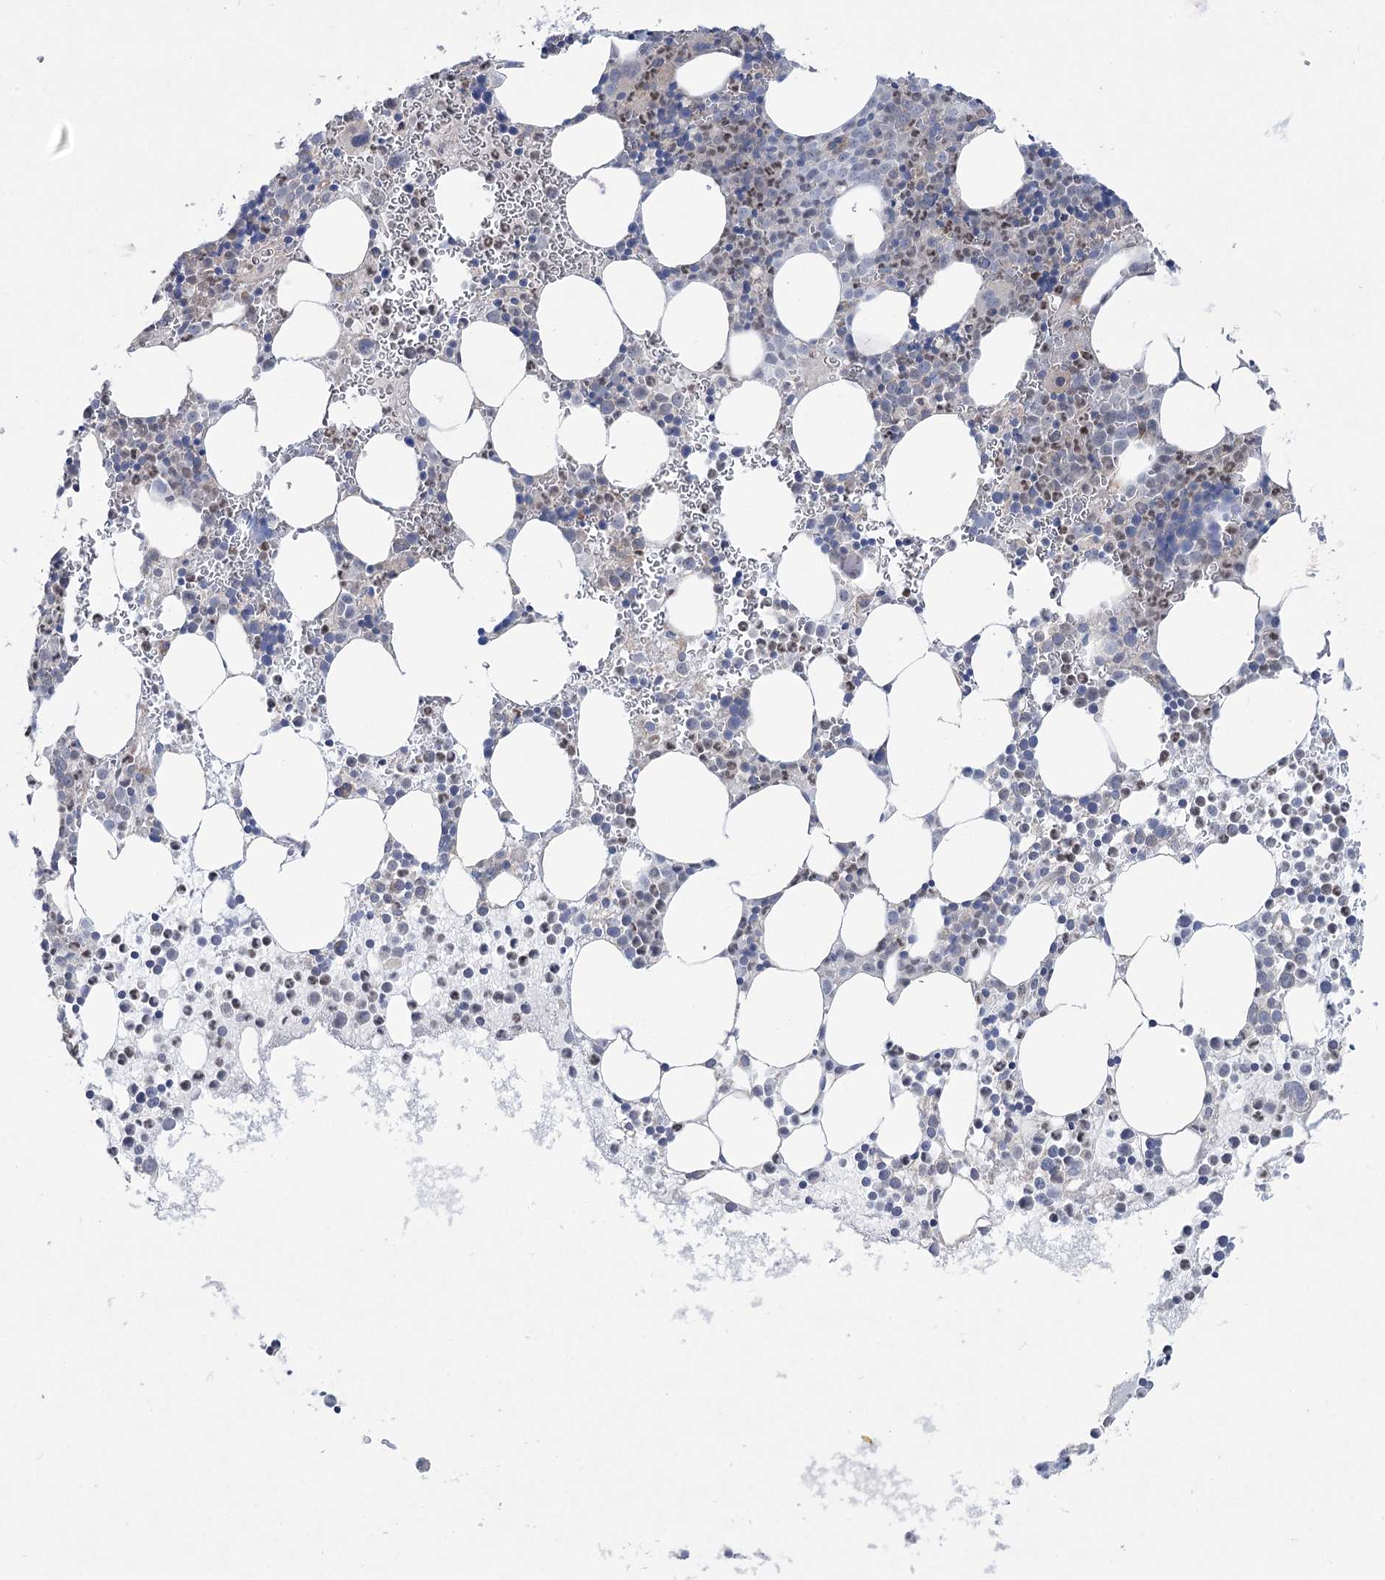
{"staining": {"intensity": "weak", "quantity": "<25%", "location": "cytoplasmic/membranous"}, "tissue": "bone marrow", "cell_type": "Hematopoietic cells", "image_type": "normal", "snomed": [{"axis": "morphology", "description": "Normal tissue, NOS"}, {"axis": "topography", "description": "Bone marrow"}], "caption": "An IHC micrograph of normal bone marrow is shown. There is no staining in hematopoietic cells of bone marrow.", "gene": "SCN11A", "patient": {"sex": "female", "age": 78}}